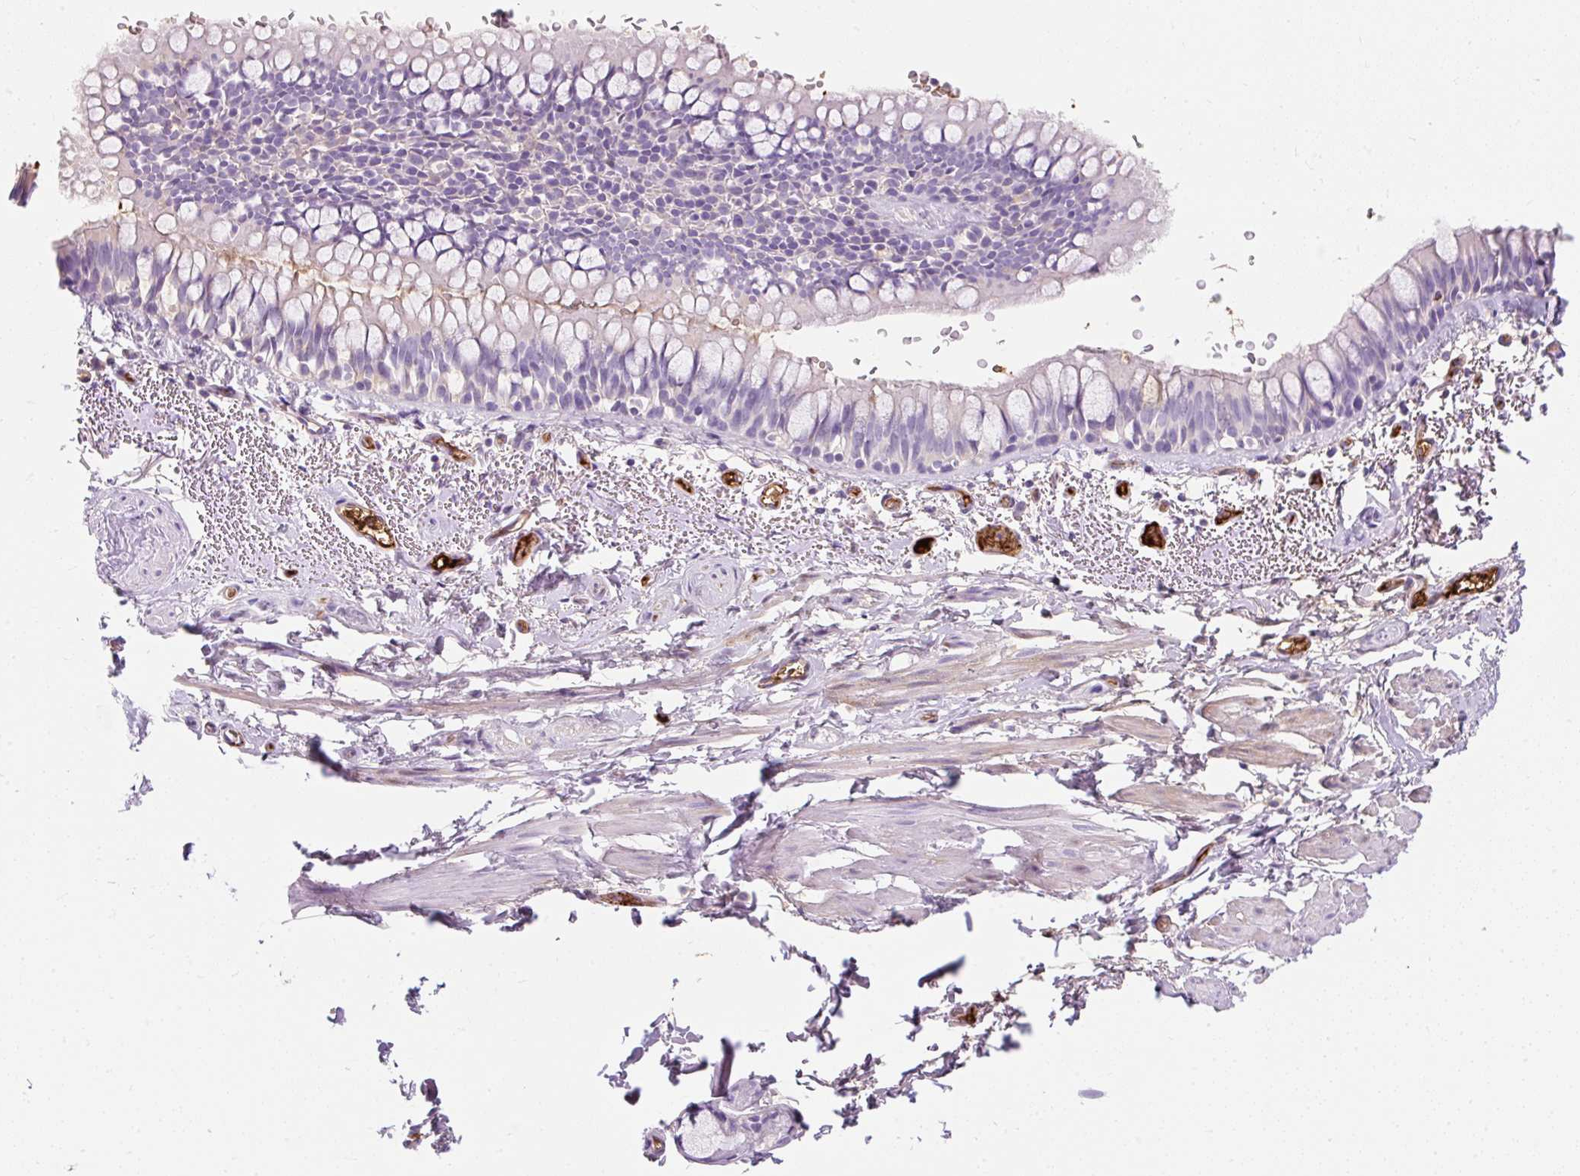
{"staining": {"intensity": "negative", "quantity": "none", "location": "none"}, "tissue": "bronchus", "cell_type": "Respiratory epithelial cells", "image_type": "normal", "snomed": [{"axis": "morphology", "description": "Normal tissue, NOS"}, {"axis": "topography", "description": "Bronchus"}], "caption": "Immunohistochemistry image of benign bronchus stained for a protein (brown), which demonstrates no staining in respiratory epithelial cells.", "gene": "APOC2", "patient": {"sex": "male", "age": 67}}